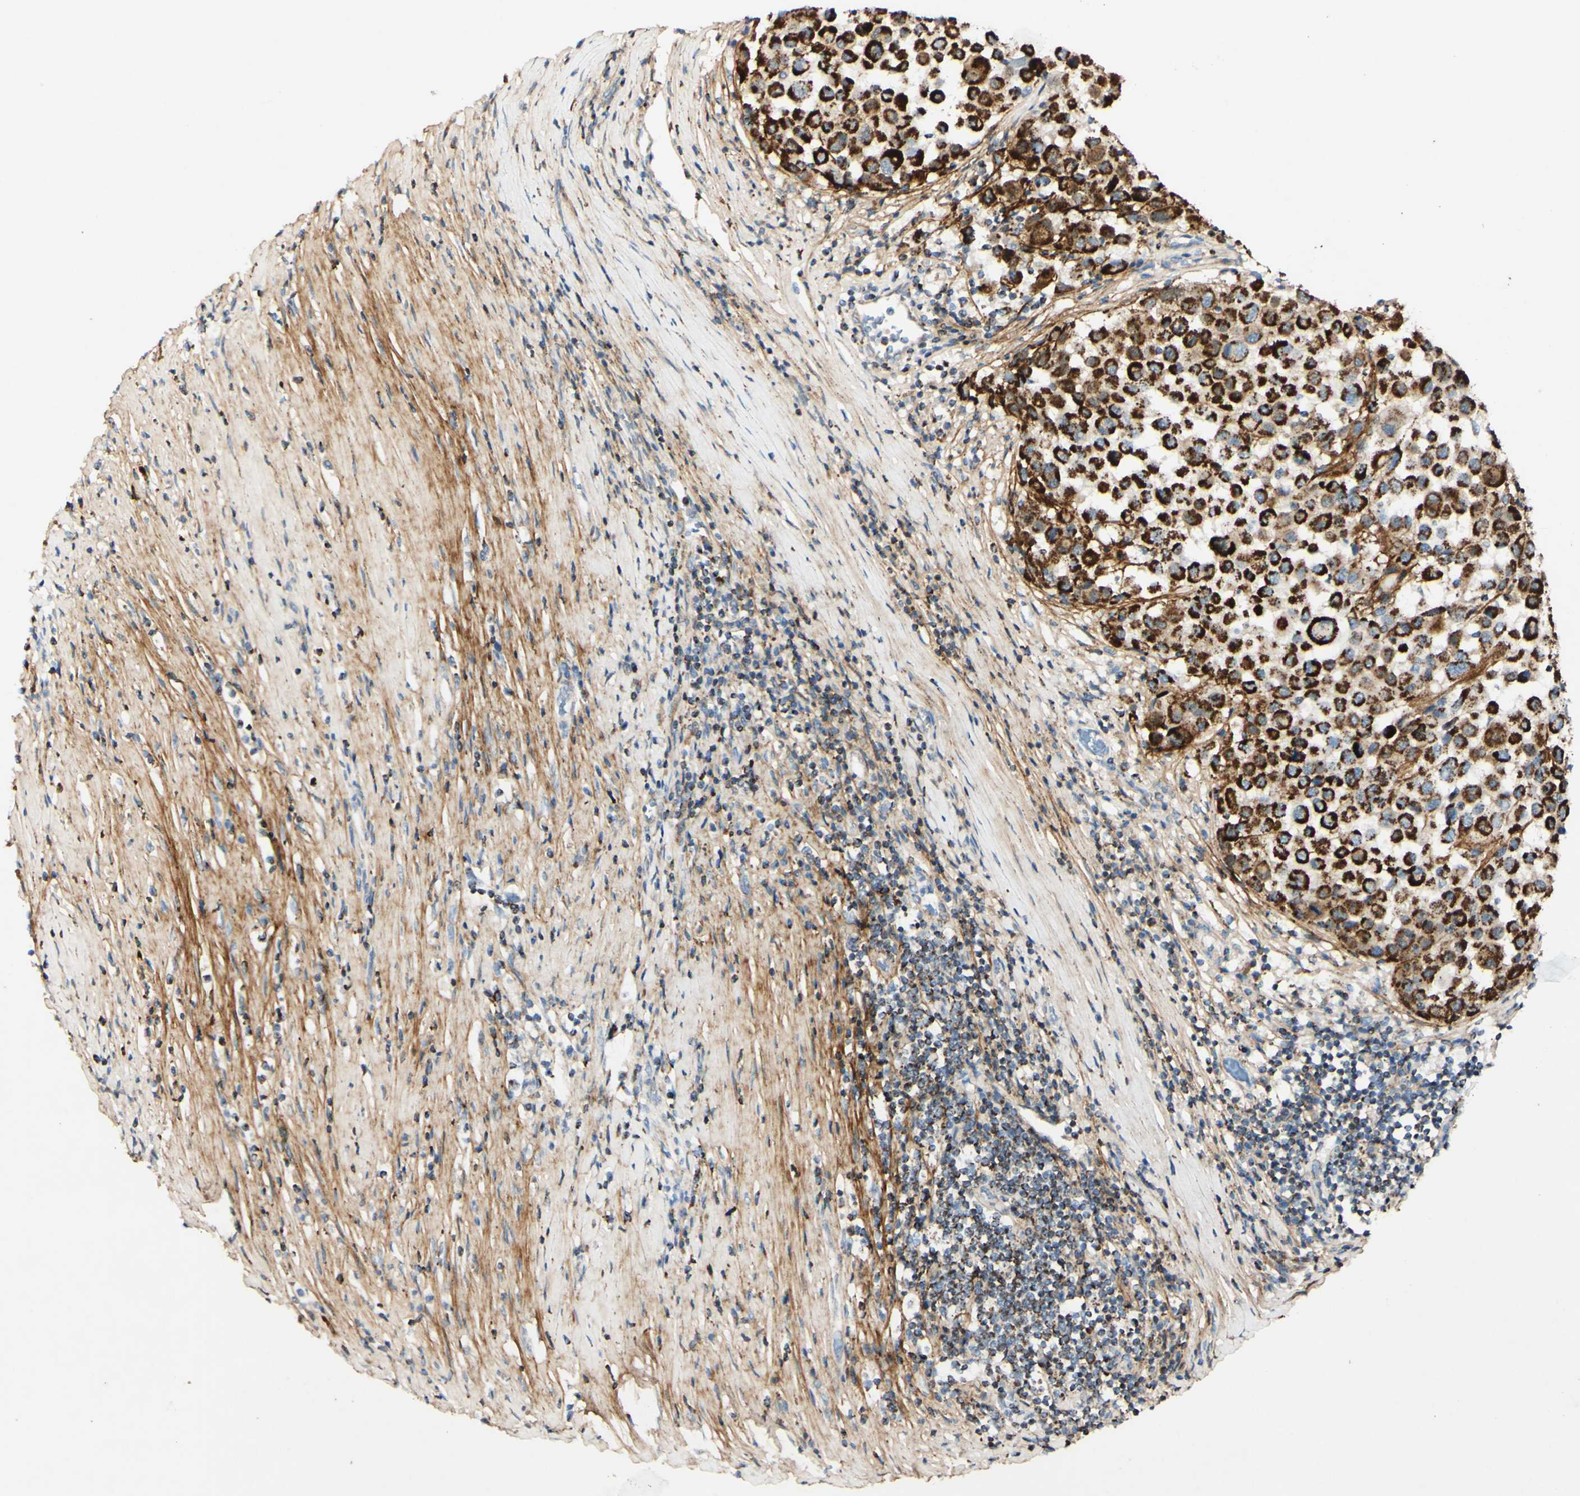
{"staining": {"intensity": "strong", "quantity": ">75%", "location": "cytoplasmic/membranous"}, "tissue": "melanoma", "cell_type": "Tumor cells", "image_type": "cancer", "snomed": [{"axis": "morphology", "description": "Malignant melanoma, Metastatic site"}, {"axis": "topography", "description": "Lymph node"}], "caption": "Immunohistochemistry histopathology image of melanoma stained for a protein (brown), which demonstrates high levels of strong cytoplasmic/membranous expression in about >75% of tumor cells.", "gene": "OXCT1", "patient": {"sex": "male", "age": 61}}